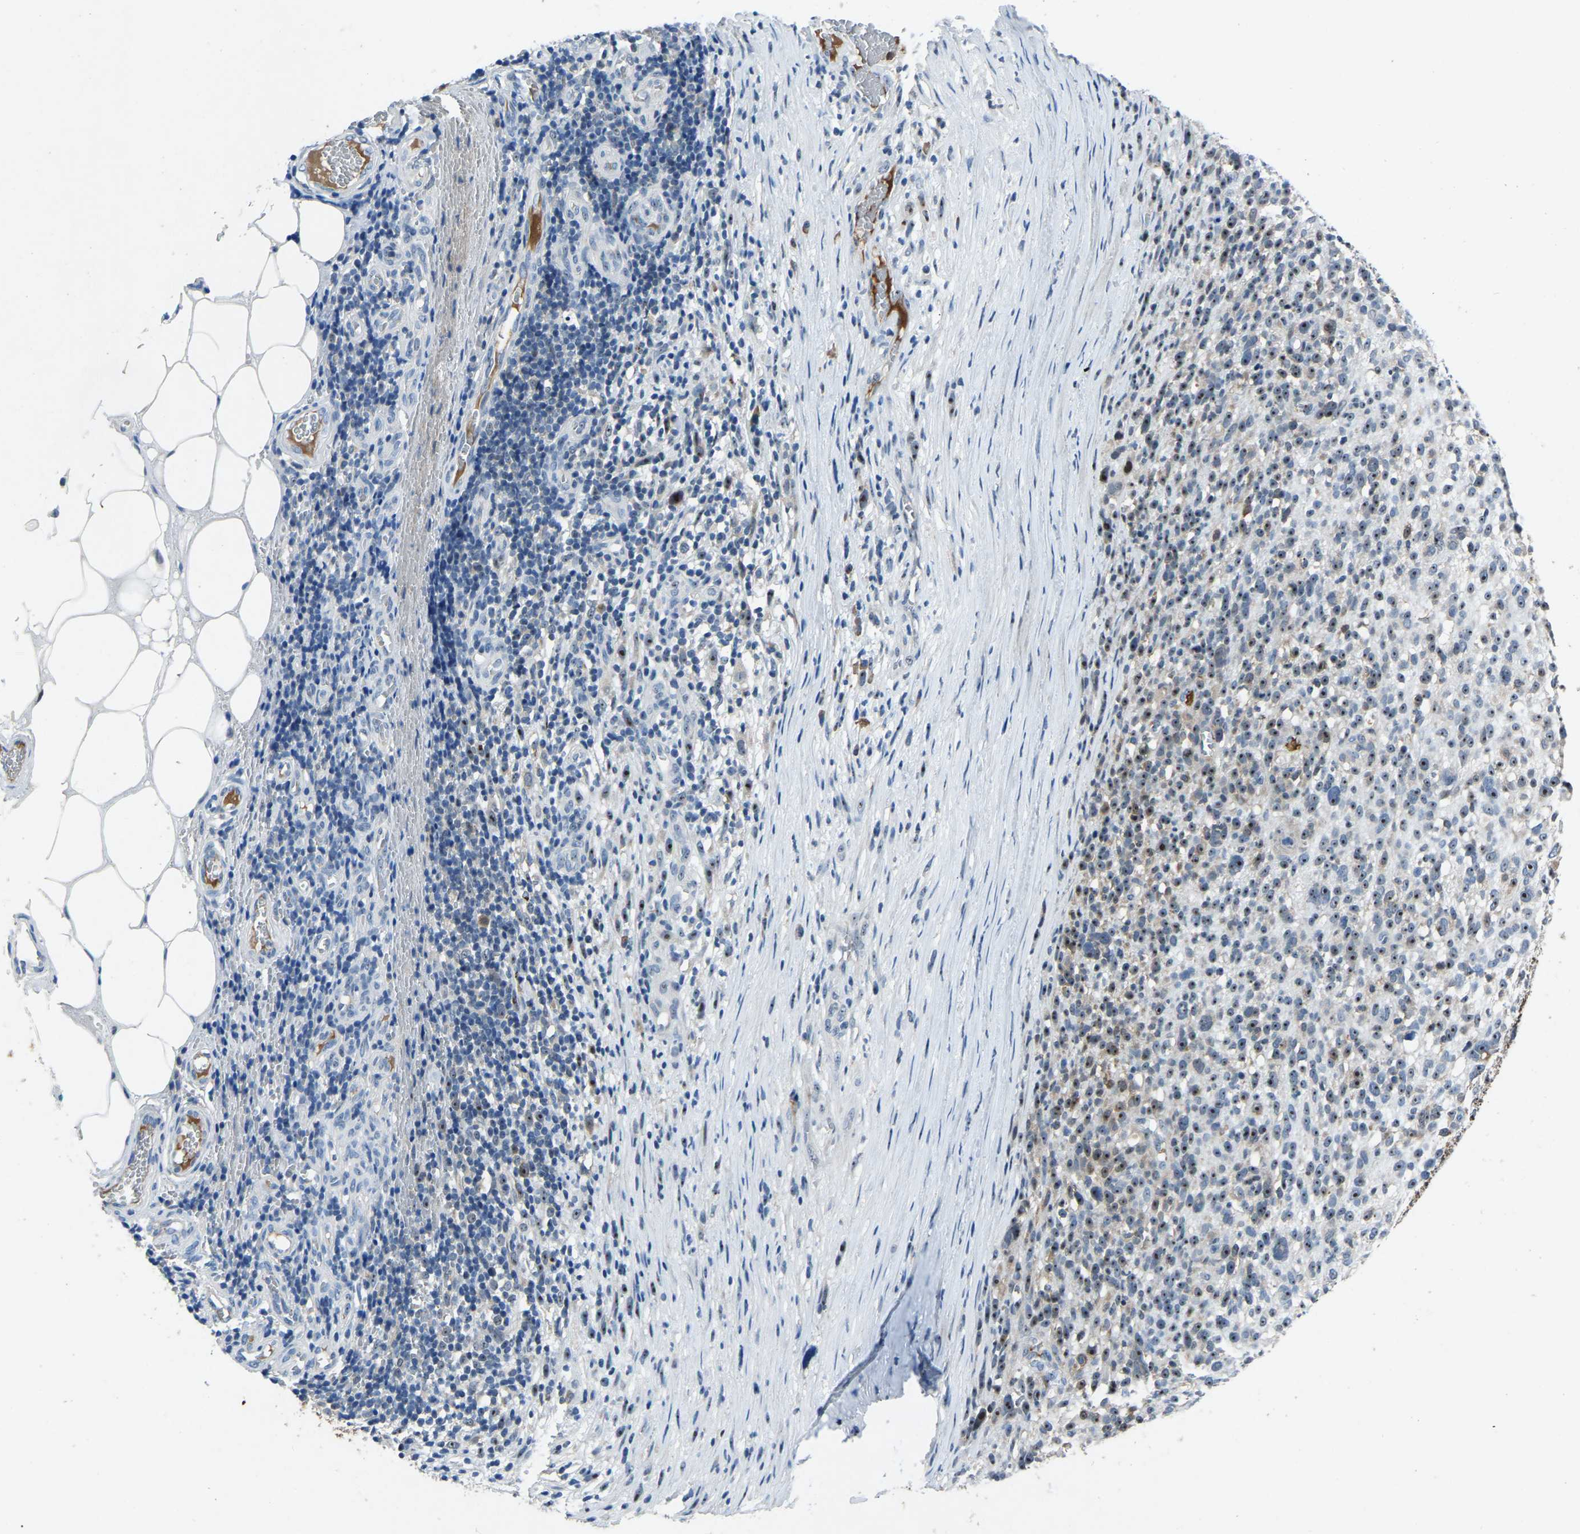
{"staining": {"intensity": "moderate", "quantity": ">75%", "location": "nuclear"}, "tissue": "melanoma", "cell_type": "Tumor cells", "image_type": "cancer", "snomed": [{"axis": "morphology", "description": "Malignant melanoma, NOS"}, {"axis": "topography", "description": "Skin"}], "caption": "Immunohistochemistry (DAB (3,3'-diaminobenzidine)) staining of human malignant melanoma reveals moderate nuclear protein staining in approximately >75% of tumor cells.", "gene": "FHIT", "patient": {"sex": "female", "age": 55}}